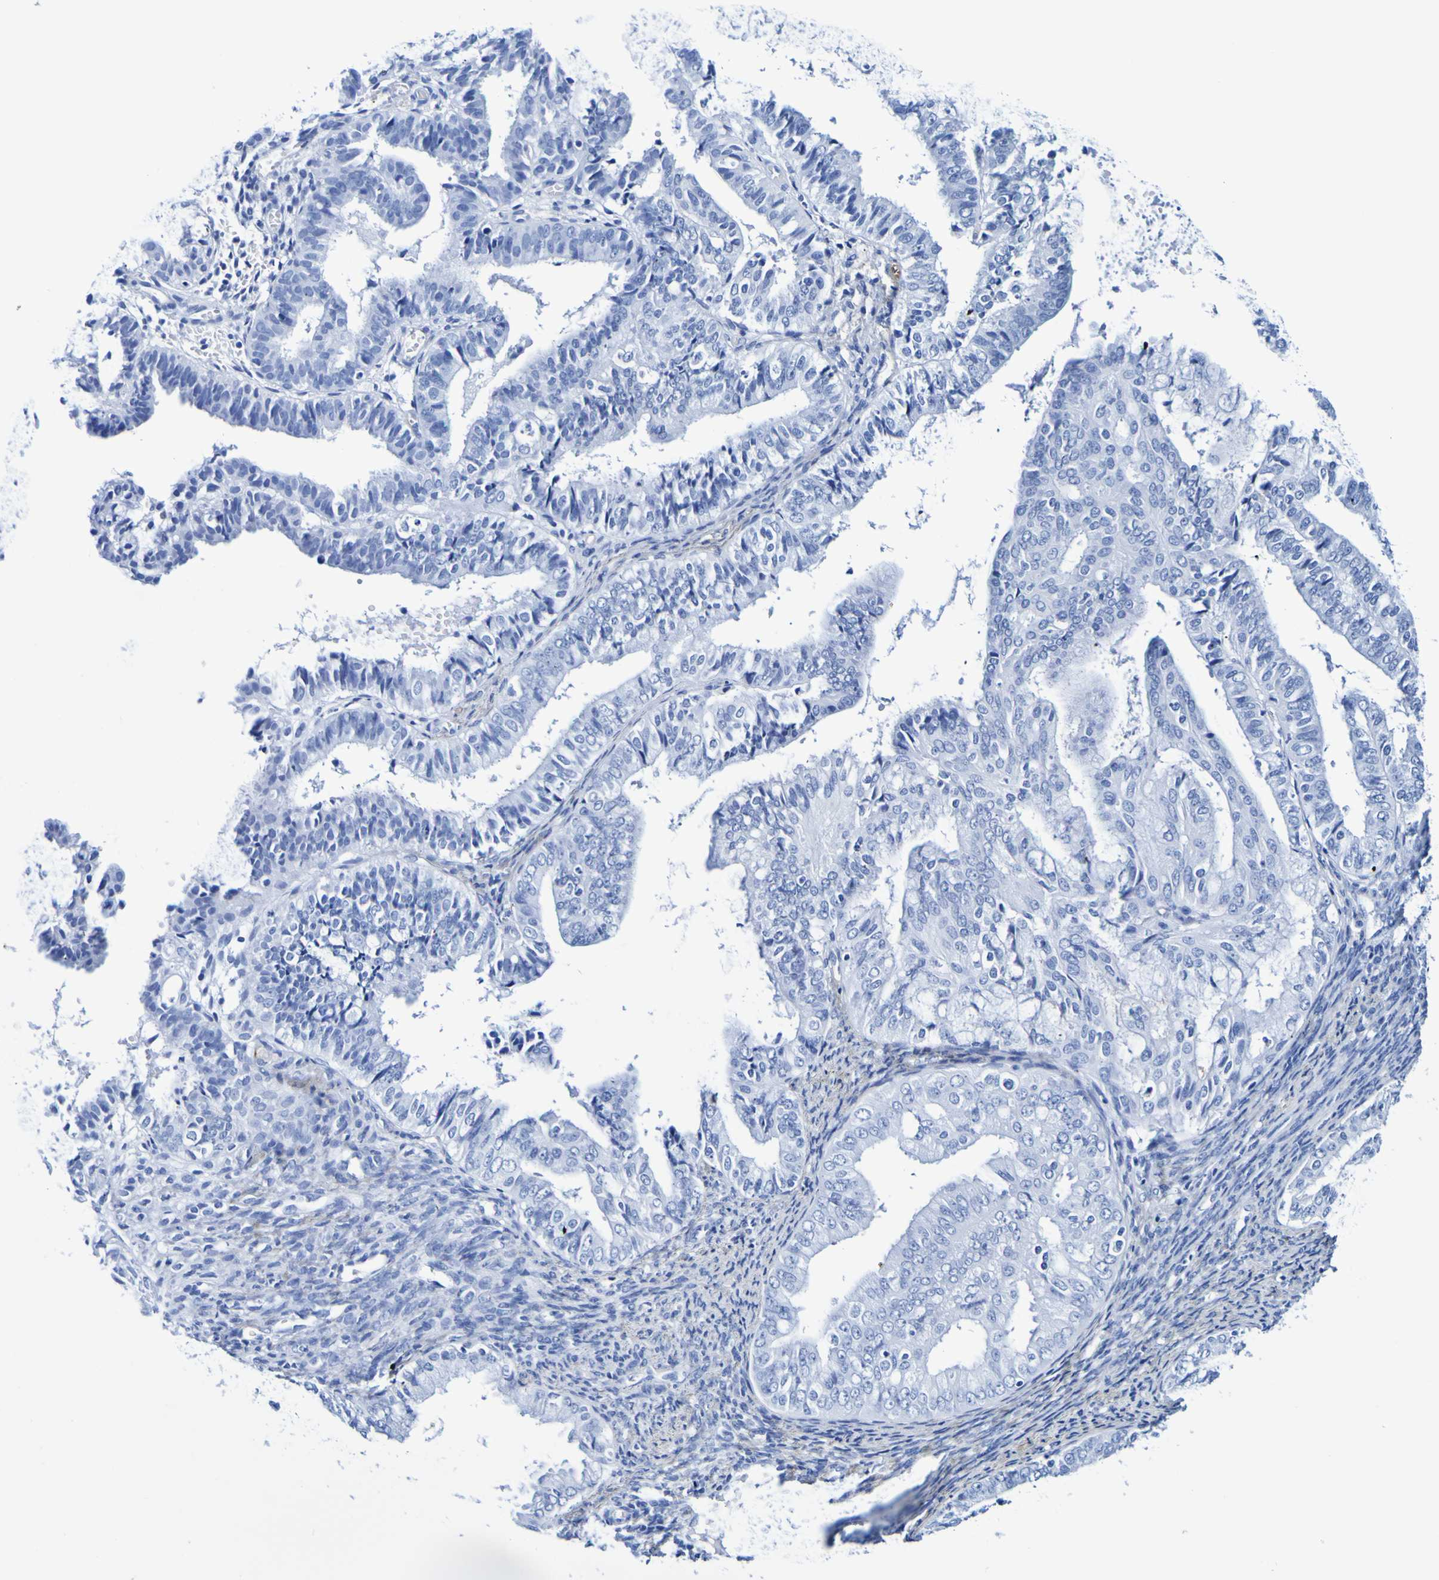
{"staining": {"intensity": "negative", "quantity": "none", "location": "none"}, "tissue": "endometrial cancer", "cell_type": "Tumor cells", "image_type": "cancer", "snomed": [{"axis": "morphology", "description": "Adenocarcinoma, NOS"}, {"axis": "topography", "description": "Endometrium"}], "caption": "An image of human adenocarcinoma (endometrial) is negative for staining in tumor cells.", "gene": "DPEP1", "patient": {"sex": "female", "age": 63}}